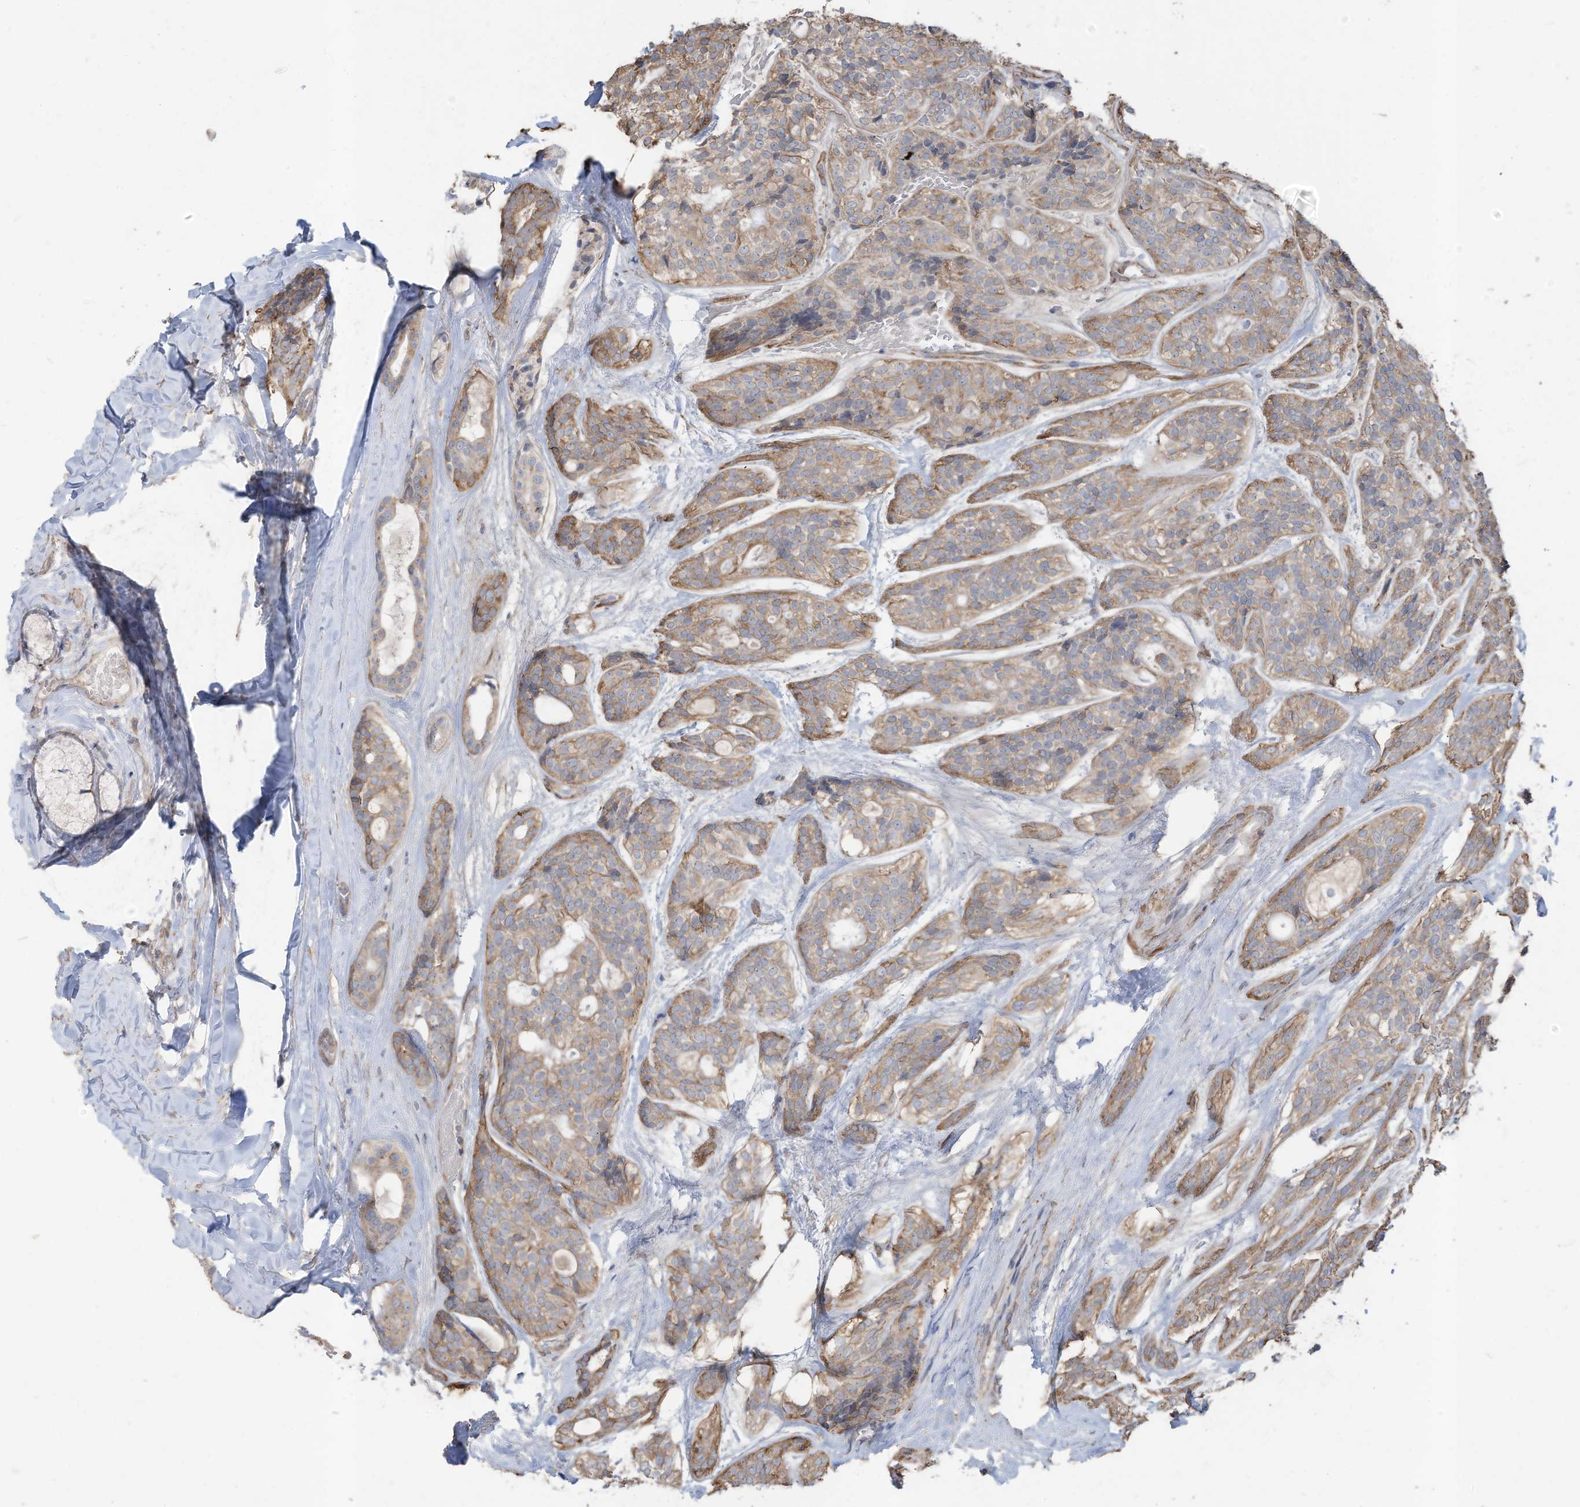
{"staining": {"intensity": "moderate", "quantity": ">75%", "location": "cytoplasmic/membranous"}, "tissue": "head and neck cancer", "cell_type": "Tumor cells", "image_type": "cancer", "snomed": [{"axis": "morphology", "description": "Adenocarcinoma, NOS"}, {"axis": "topography", "description": "Head-Neck"}], "caption": "Moderate cytoplasmic/membranous expression for a protein is identified in about >75% of tumor cells of head and neck adenocarcinoma using immunohistochemistry (IHC).", "gene": "SLC17A7", "patient": {"sex": "male", "age": 66}}